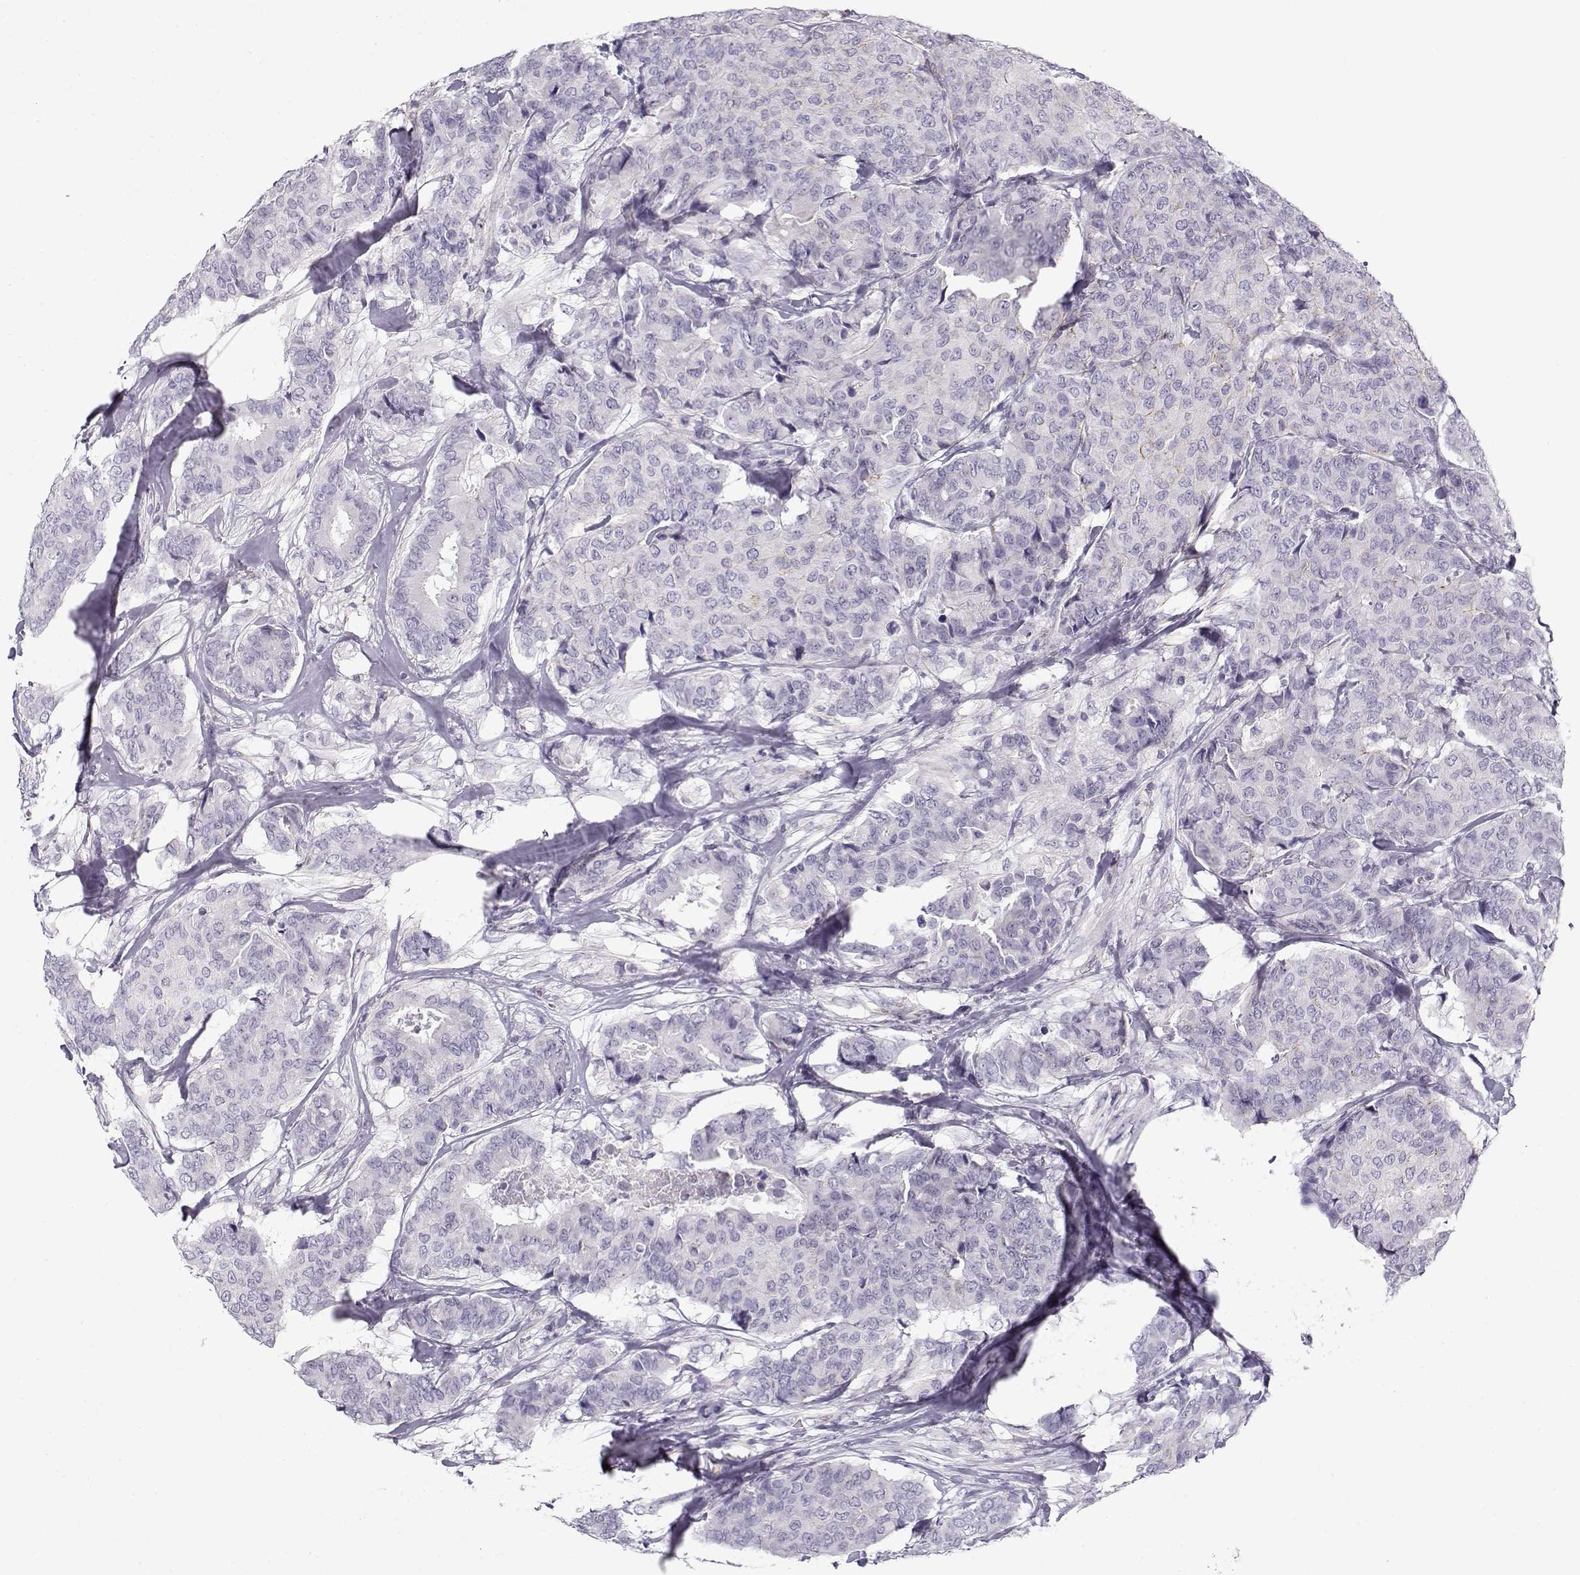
{"staining": {"intensity": "negative", "quantity": "none", "location": "none"}, "tissue": "breast cancer", "cell_type": "Tumor cells", "image_type": "cancer", "snomed": [{"axis": "morphology", "description": "Duct carcinoma"}, {"axis": "topography", "description": "Breast"}], "caption": "The image demonstrates no staining of tumor cells in intraductal carcinoma (breast).", "gene": "MYO1A", "patient": {"sex": "female", "age": 75}}